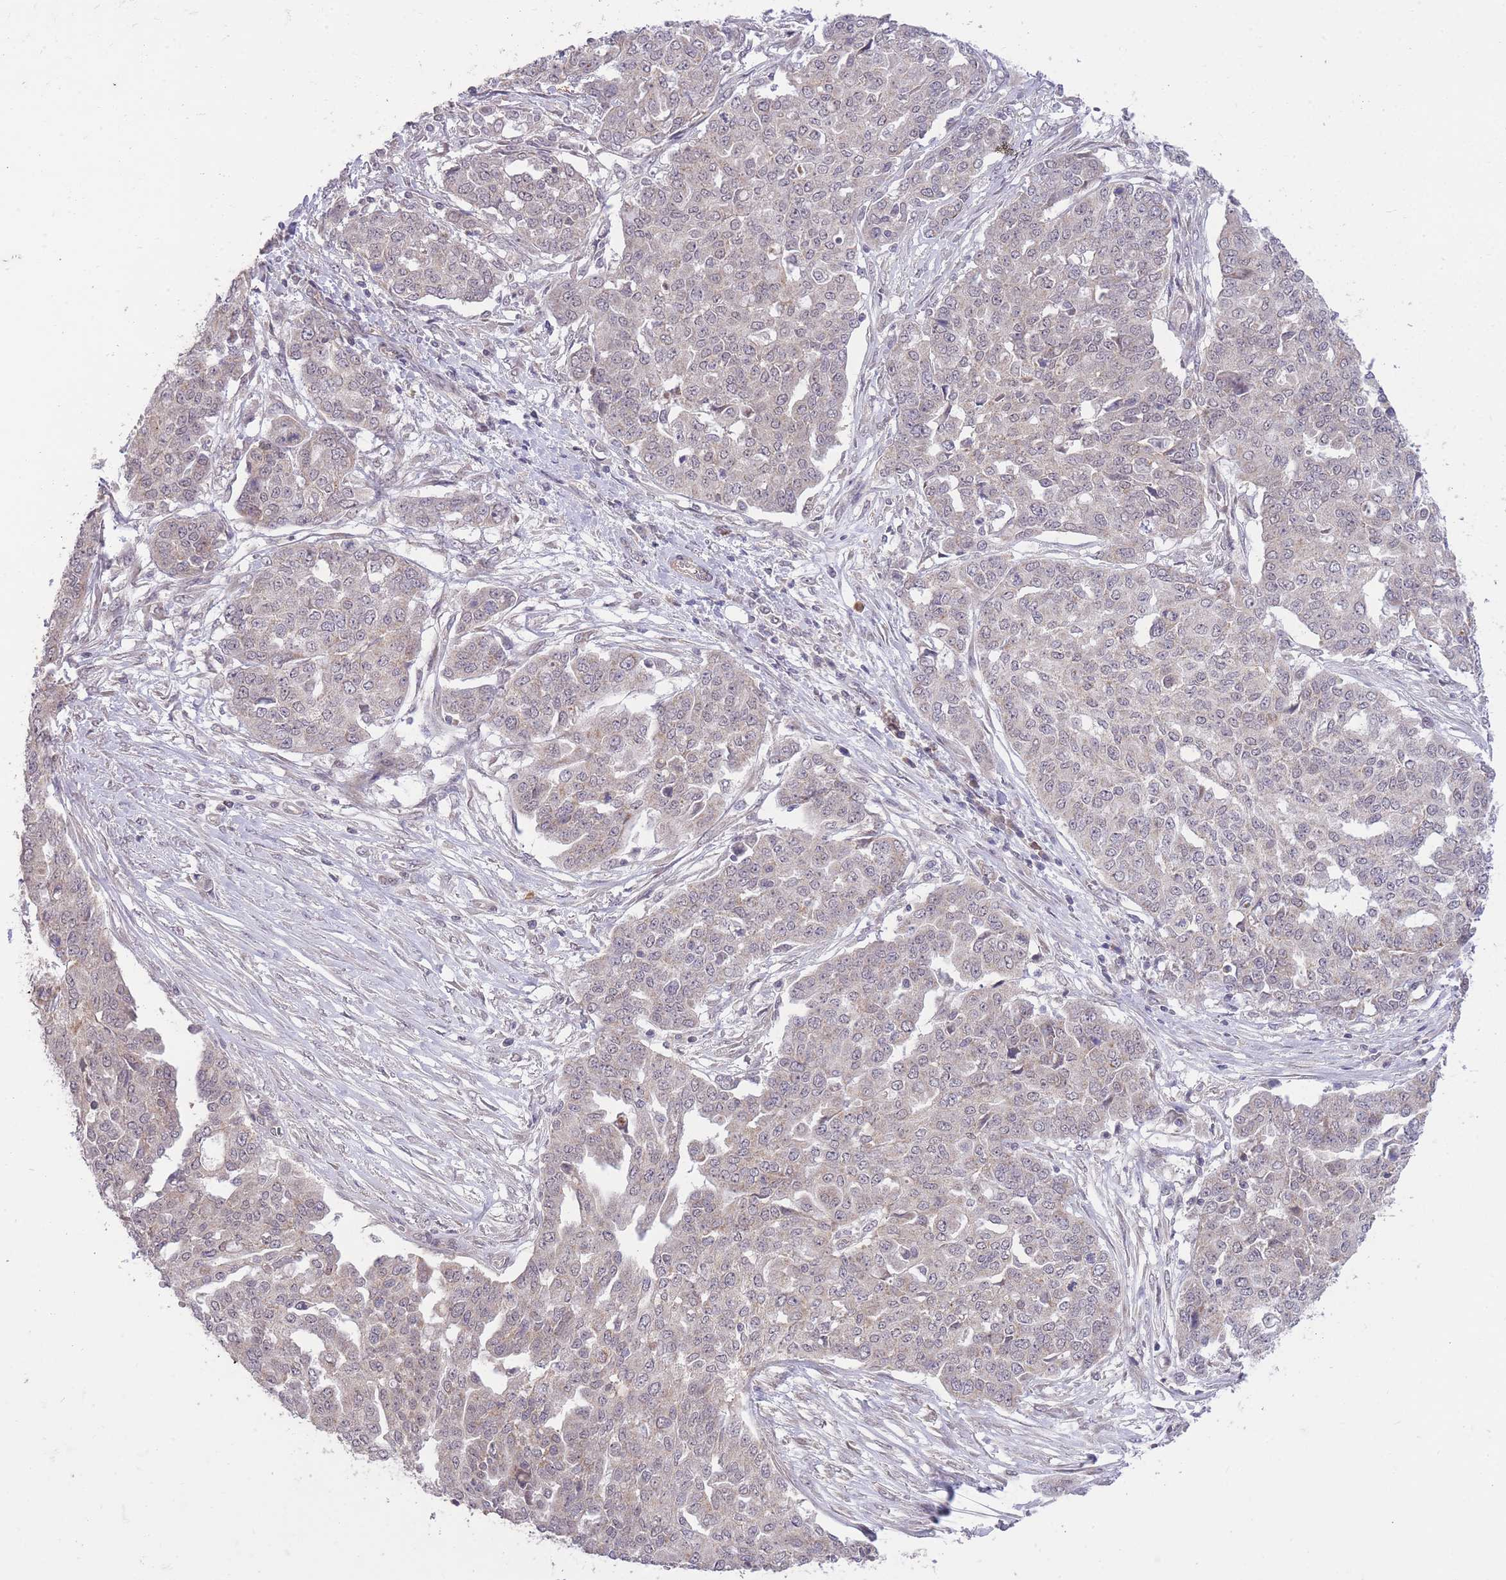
{"staining": {"intensity": "negative", "quantity": "none", "location": "none"}, "tissue": "ovarian cancer", "cell_type": "Tumor cells", "image_type": "cancer", "snomed": [{"axis": "morphology", "description": "Cystadenocarcinoma, serous, NOS"}, {"axis": "topography", "description": "Soft tissue"}, {"axis": "topography", "description": "Ovary"}], "caption": "Immunohistochemical staining of human ovarian cancer shows no significant expression in tumor cells.", "gene": "ELOA2", "patient": {"sex": "female", "age": 57}}